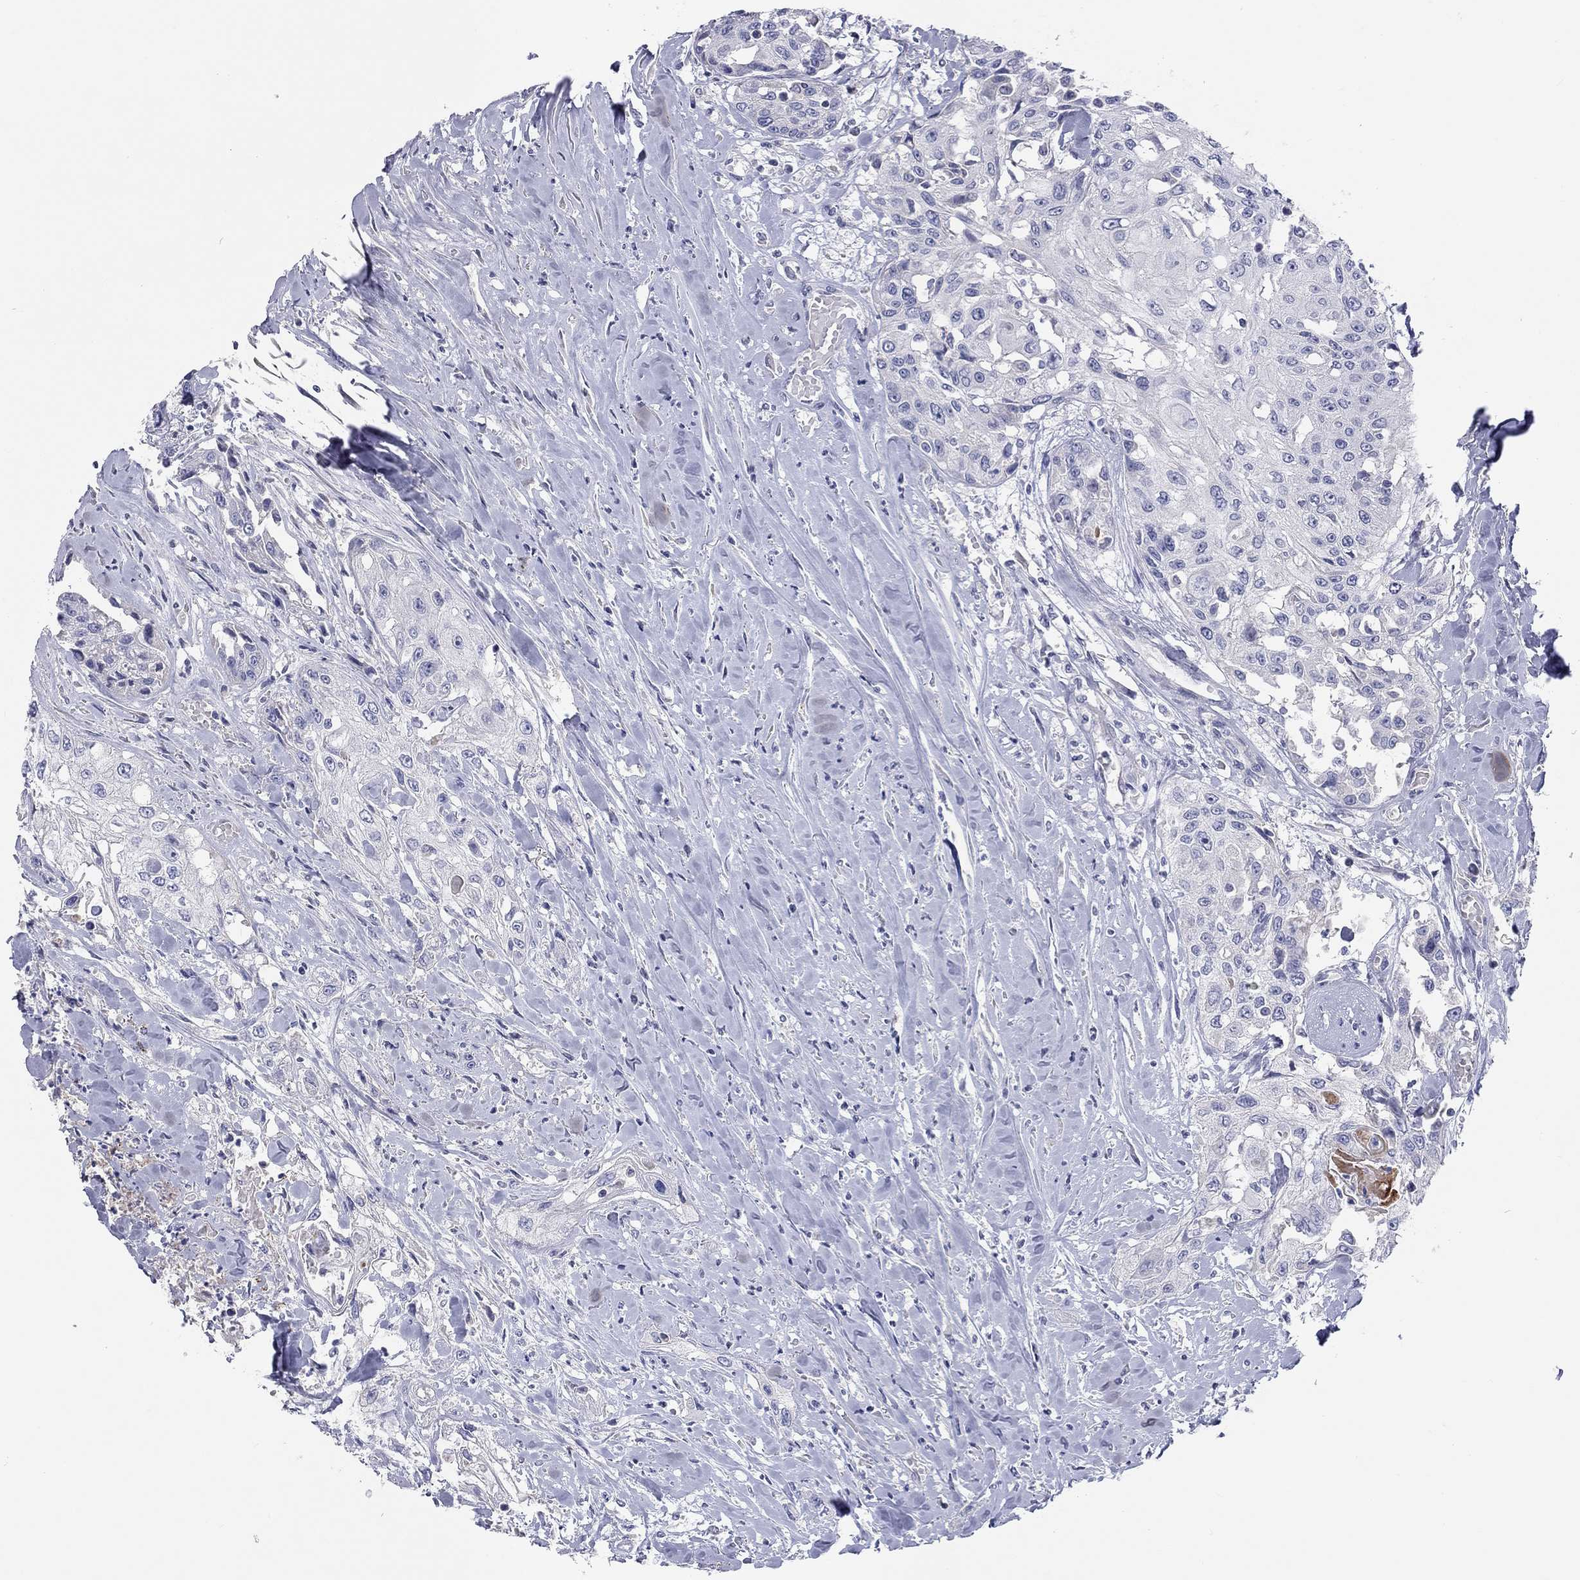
{"staining": {"intensity": "negative", "quantity": "none", "location": "none"}, "tissue": "head and neck cancer", "cell_type": "Tumor cells", "image_type": "cancer", "snomed": [{"axis": "morphology", "description": "Normal tissue, NOS"}, {"axis": "morphology", "description": "Squamous cell carcinoma, NOS"}, {"axis": "topography", "description": "Oral tissue"}, {"axis": "topography", "description": "Peripheral nerve tissue"}, {"axis": "topography", "description": "Head-Neck"}], "caption": "High magnification brightfield microscopy of head and neck cancer (squamous cell carcinoma) stained with DAB (3,3'-diaminobenzidine) (brown) and counterstained with hematoxylin (blue): tumor cells show no significant staining.", "gene": "ST7L", "patient": {"sex": "female", "age": 59}}